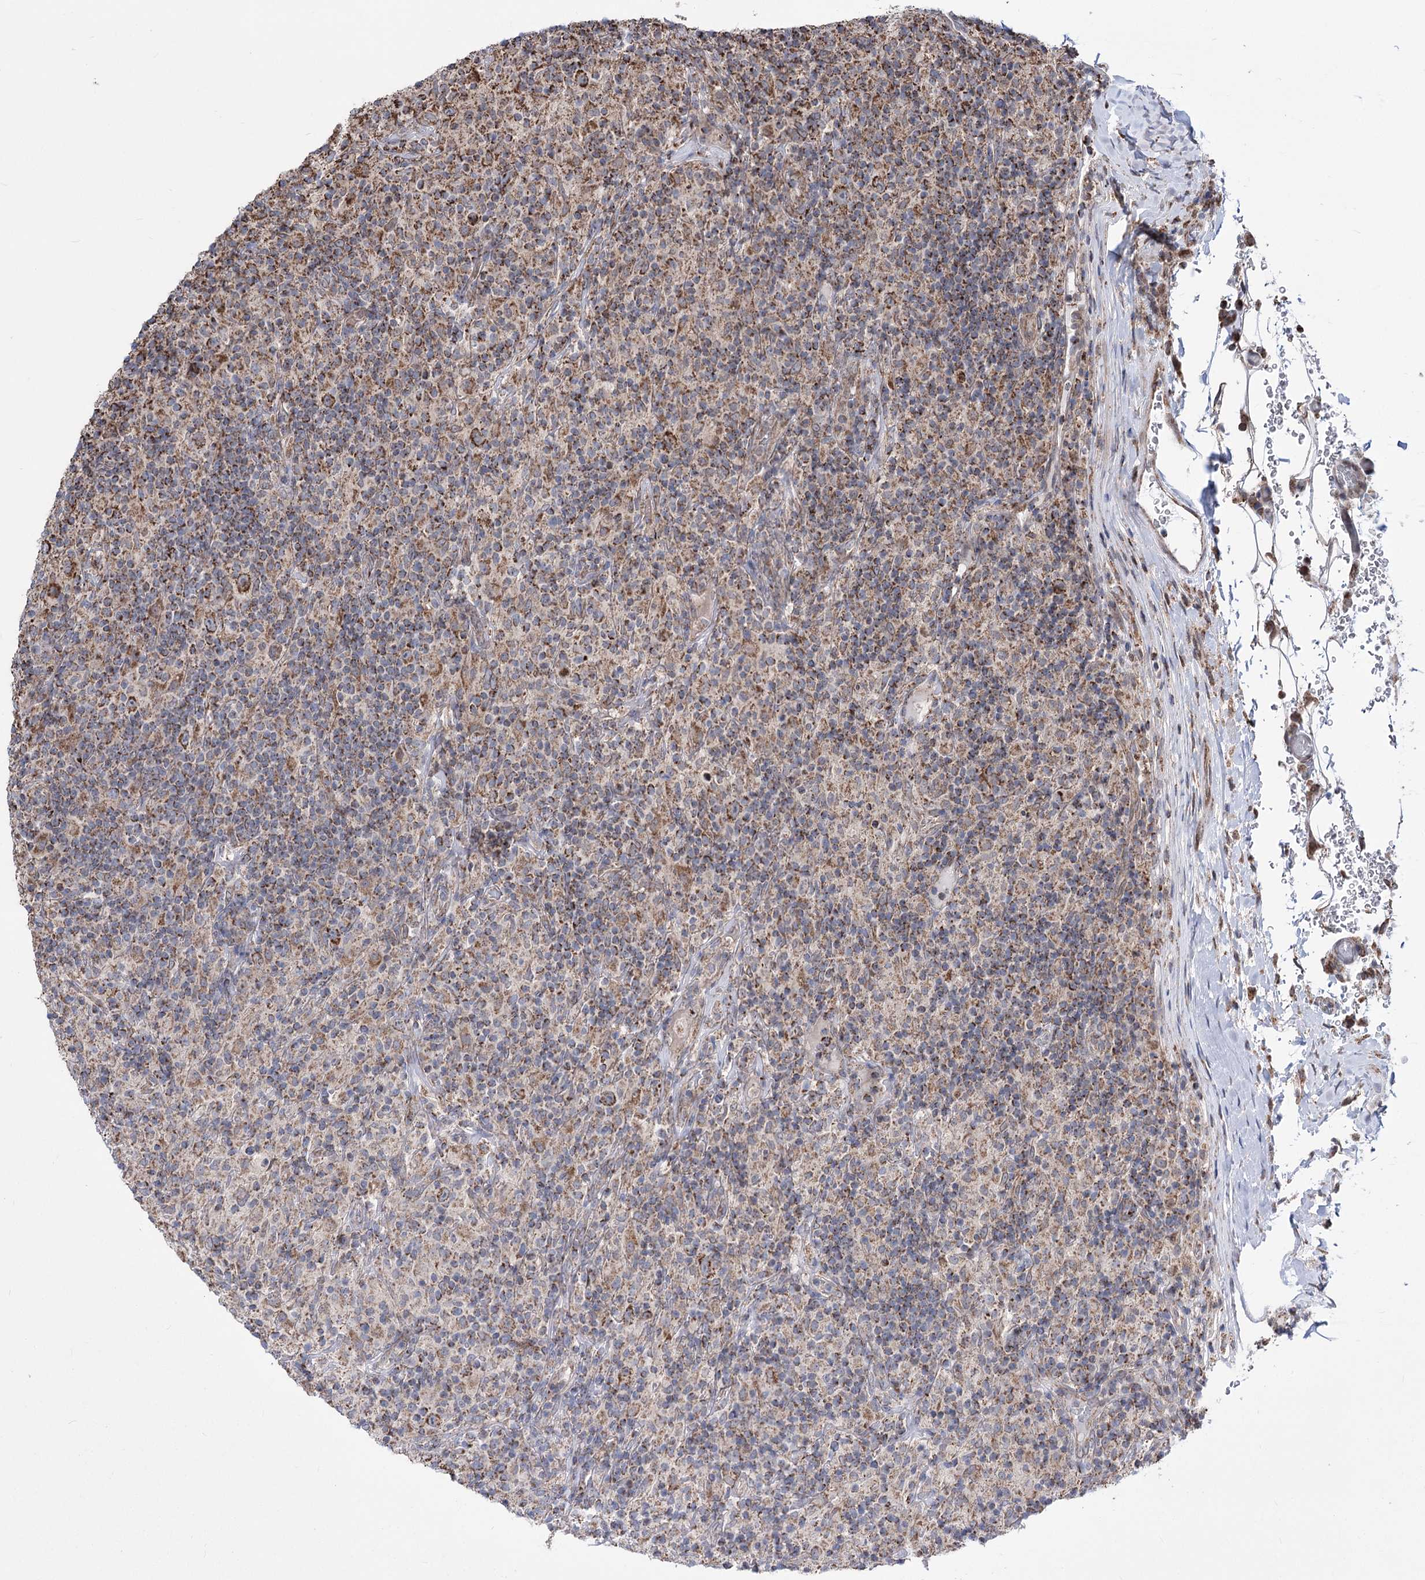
{"staining": {"intensity": "moderate", "quantity": ">75%", "location": "cytoplasmic/membranous"}, "tissue": "lymphoma", "cell_type": "Tumor cells", "image_type": "cancer", "snomed": [{"axis": "morphology", "description": "Hodgkin's disease, NOS"}, {"axis": "topography", "description": "Lymph node"}], "caption": "Tumor cells show medium levels of moderate cytoplasmic/membranous expression in about >75% of cells in lymphoma.", "gene": "CREB3L4", "patient": {"sex": "male", "age": 70}}